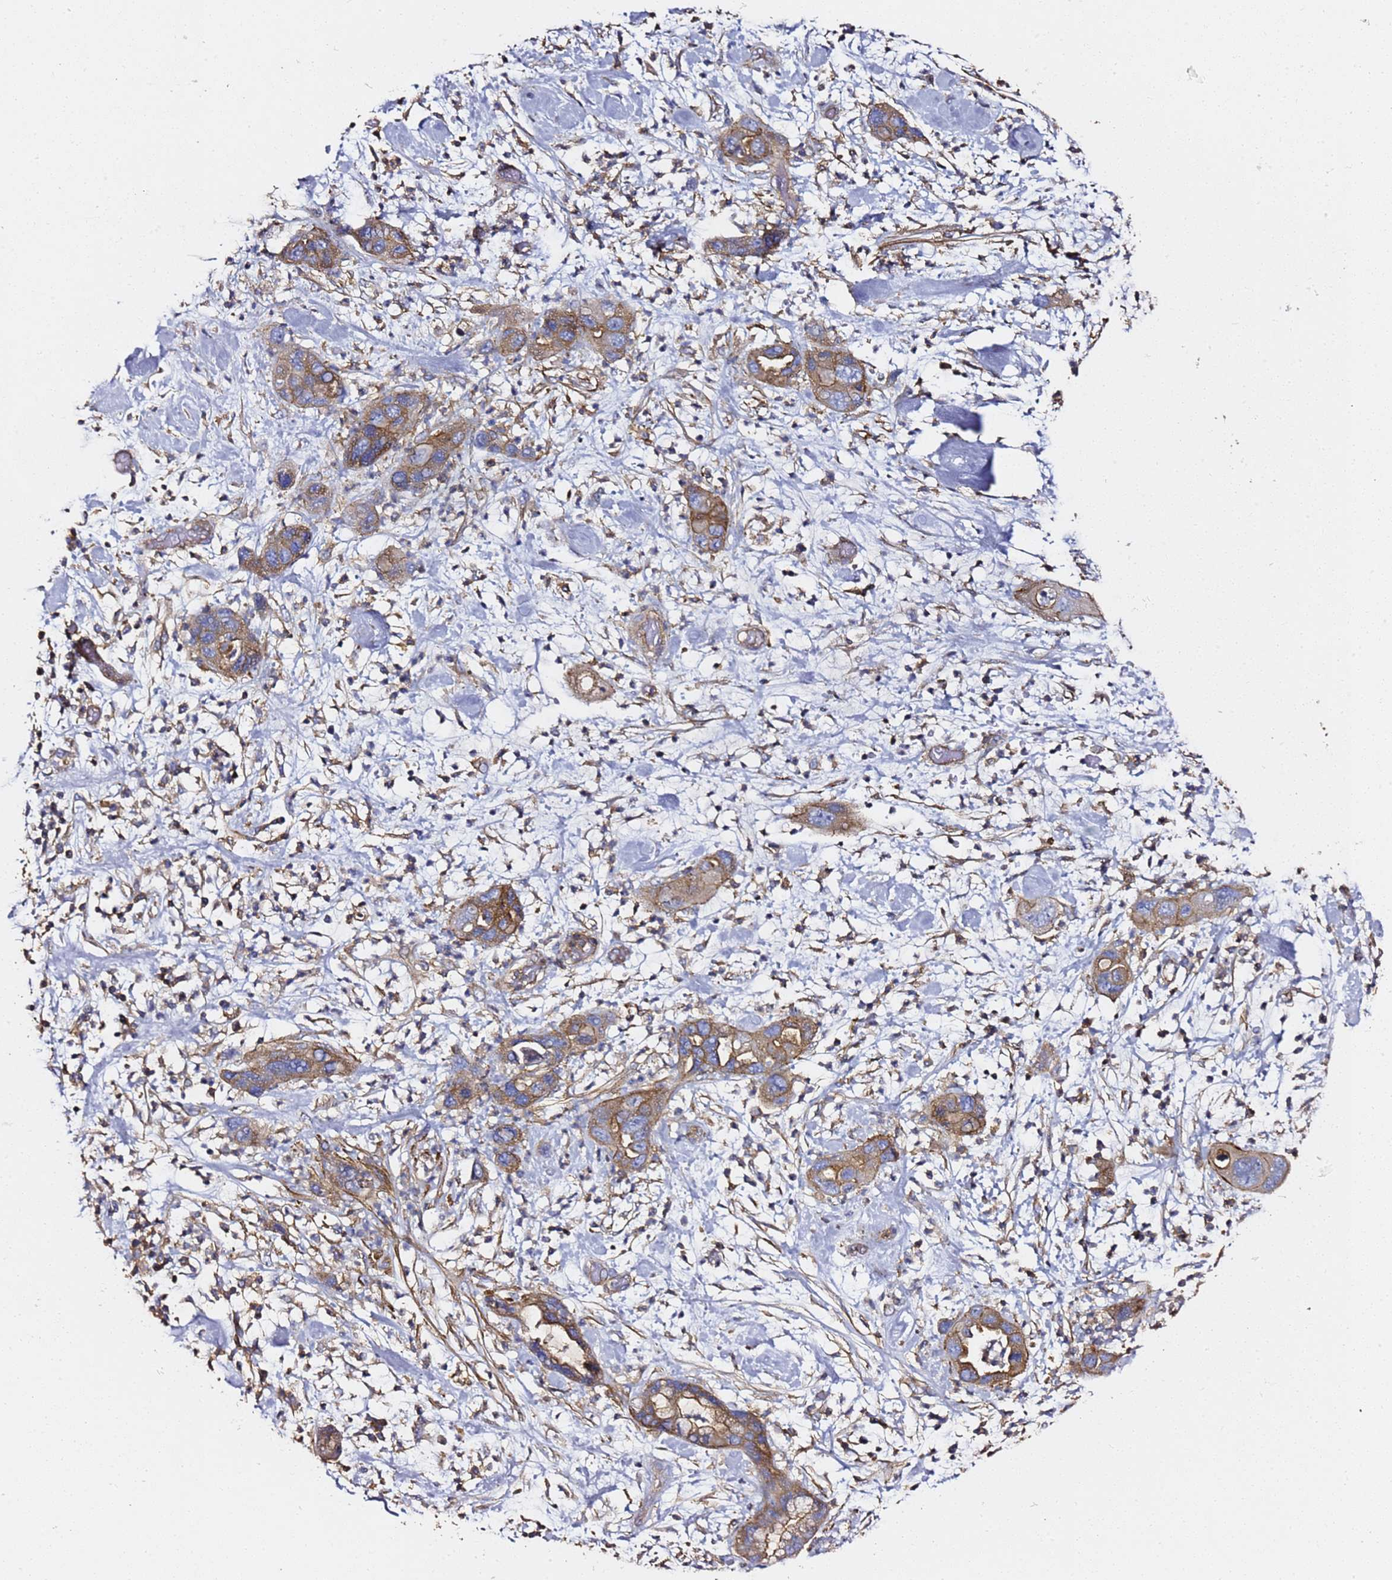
{"staining": {"intensity": "moderate", "quantity": ">75%", "location": "cytoplasmic/membranous"}, "tissue": "pancreatic cancer", "cell_type": "Tumor cells", "image_type": "cancer", "snomed": [{"axis": "morphology", "description": "Adenocarcinoma, NOS"}, {"axis": "topography", "description": "Pancreas"}], "caption": "Tumor cells reveal medium levels of moderate cytoplasmic/membranous expression in about >75% of cells in human pancreatic cancer (adenocarcinoma).", "gene": "ZFP36L2", "patient": {"sex": "female", "age": 71}}